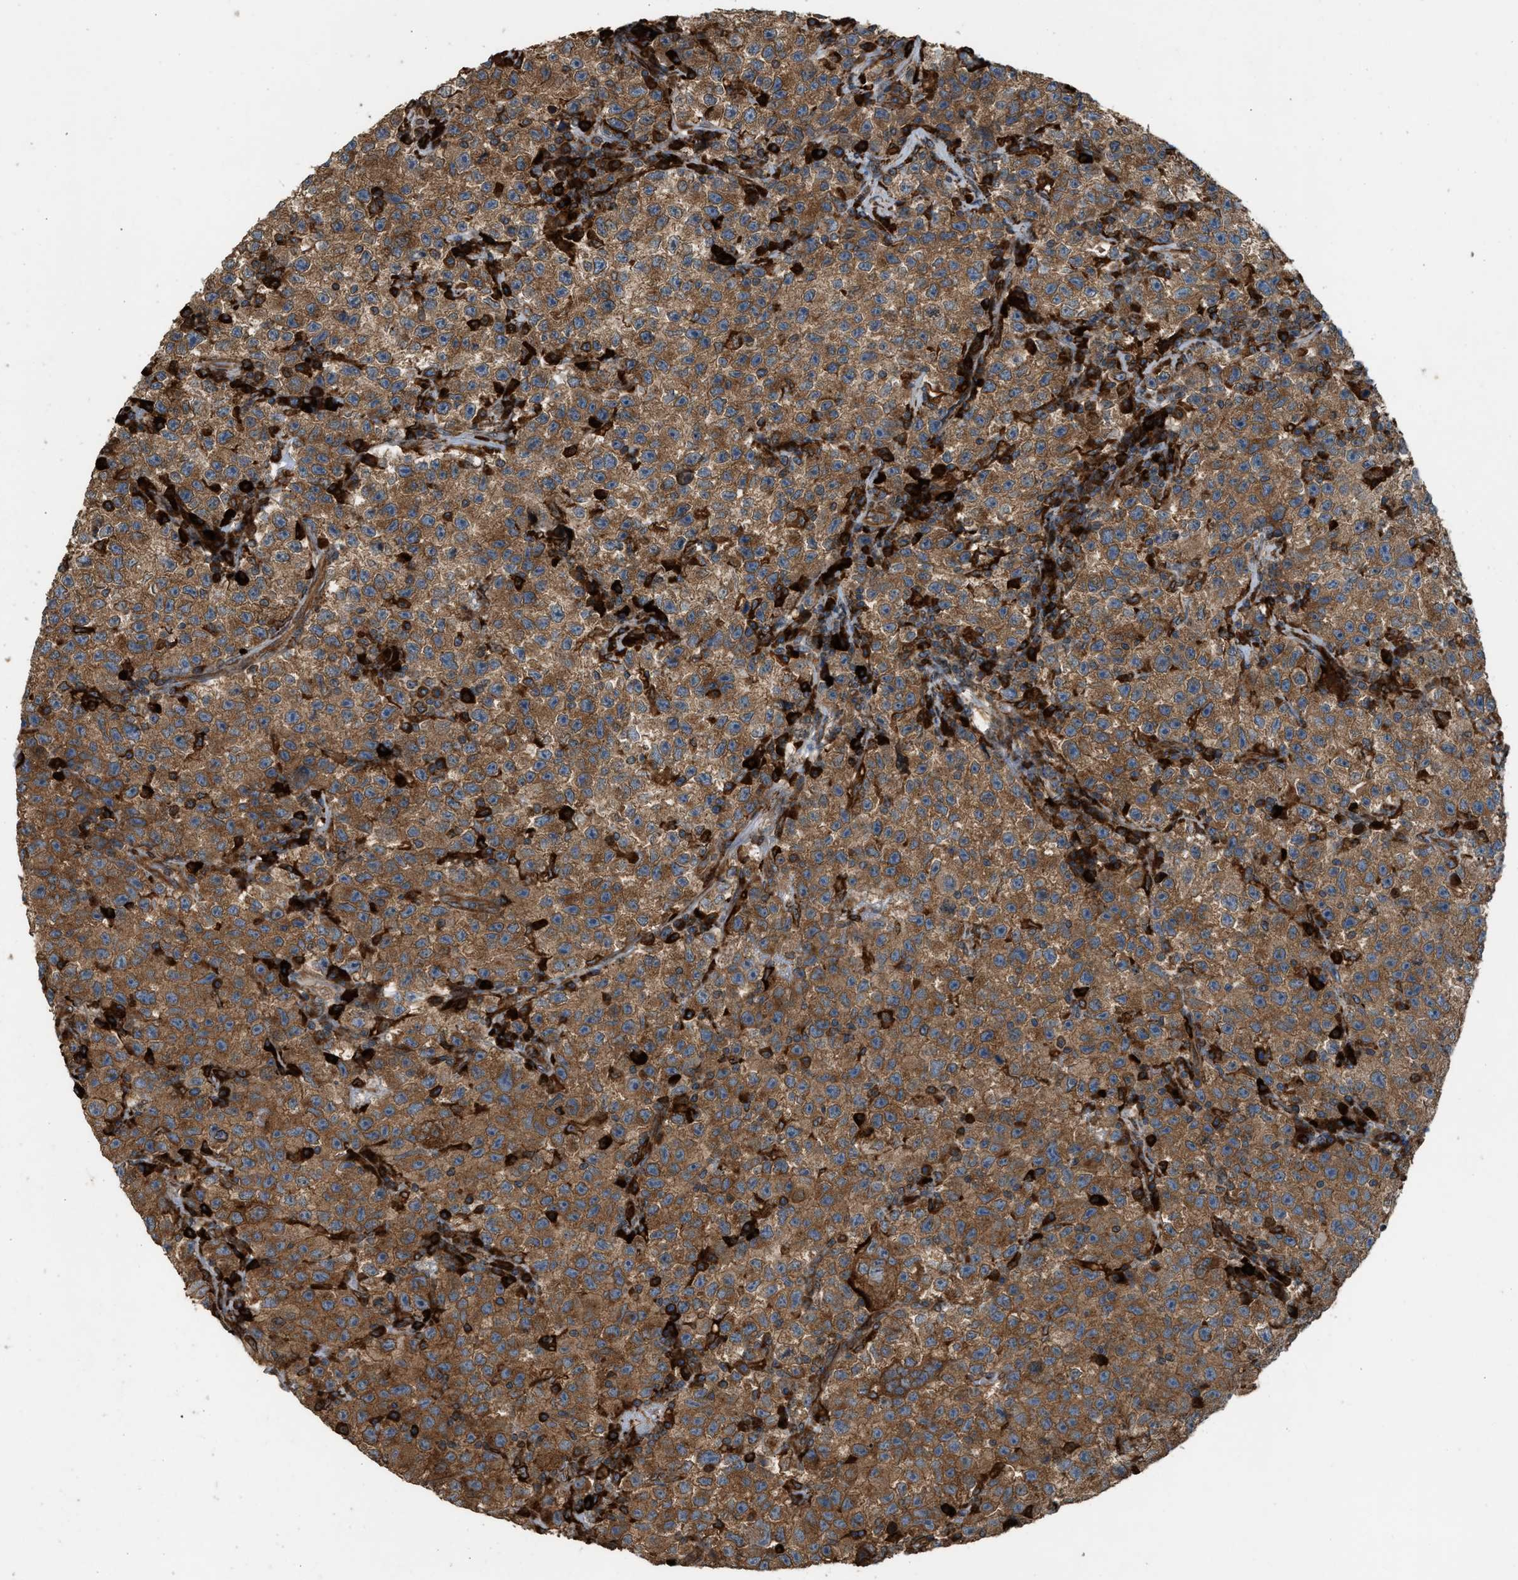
{"staining": {"intensity": "moderate", "quantity": ">75%", "location": "cytoplasmic/membranous"}, "tissue": "testis cancer", "cell_type": "Tumor cells", "image_type": "cancer", "snomed": [{"axis": "morphology", "description": "Seminoma, NOS"}, {"axis": "topography", "description": "Testis"}], "caption": "IHC (DAB (3,3'-diaminobenzidine)) staining of testis cancer demonstrates moderate cytoplasmic/membranous protein positivity in about >75% of tumor cells.", "gene": "BAIAP2L1", "patient": {"sex": "male", "age": 22}}